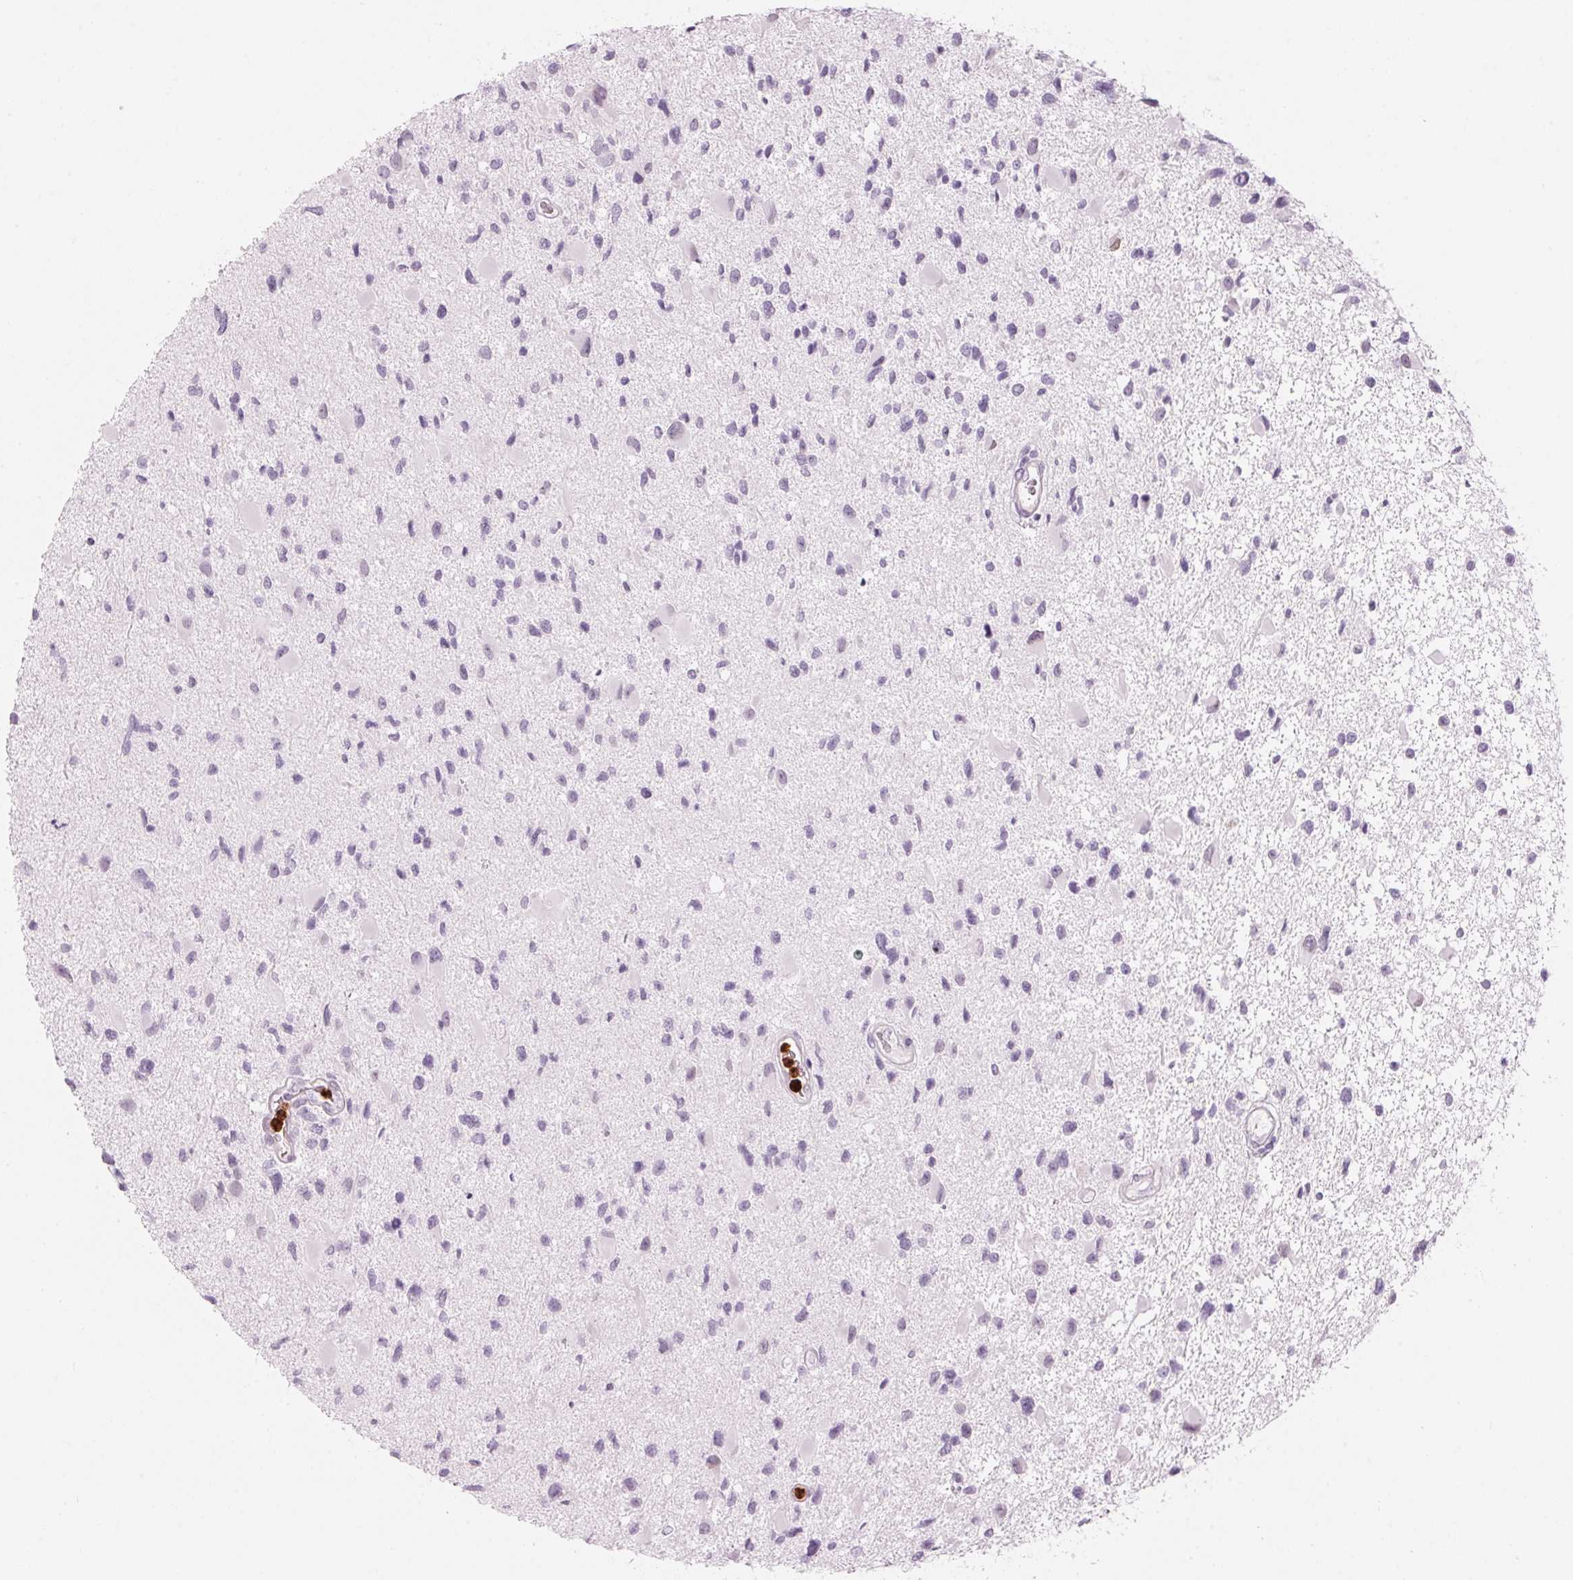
{"staining": {"intensity": "negative", "quantity": "none", "location": "none"}, "tissue": "glioma", "cell_type": "Tumor cells", "image_type": "cancer", "snomed": [{"axis": "morphology", "description": "Glioma, malignant, Low grade"}, {"axis": "topography", "description": "Brain"}], "caption": "Immunohistochemistry of human malignant glioma (low-grade) exhibits no positivity in tumor cells.", "gene": "KLK7", "patient": {"sex": "female", "age": 32}}